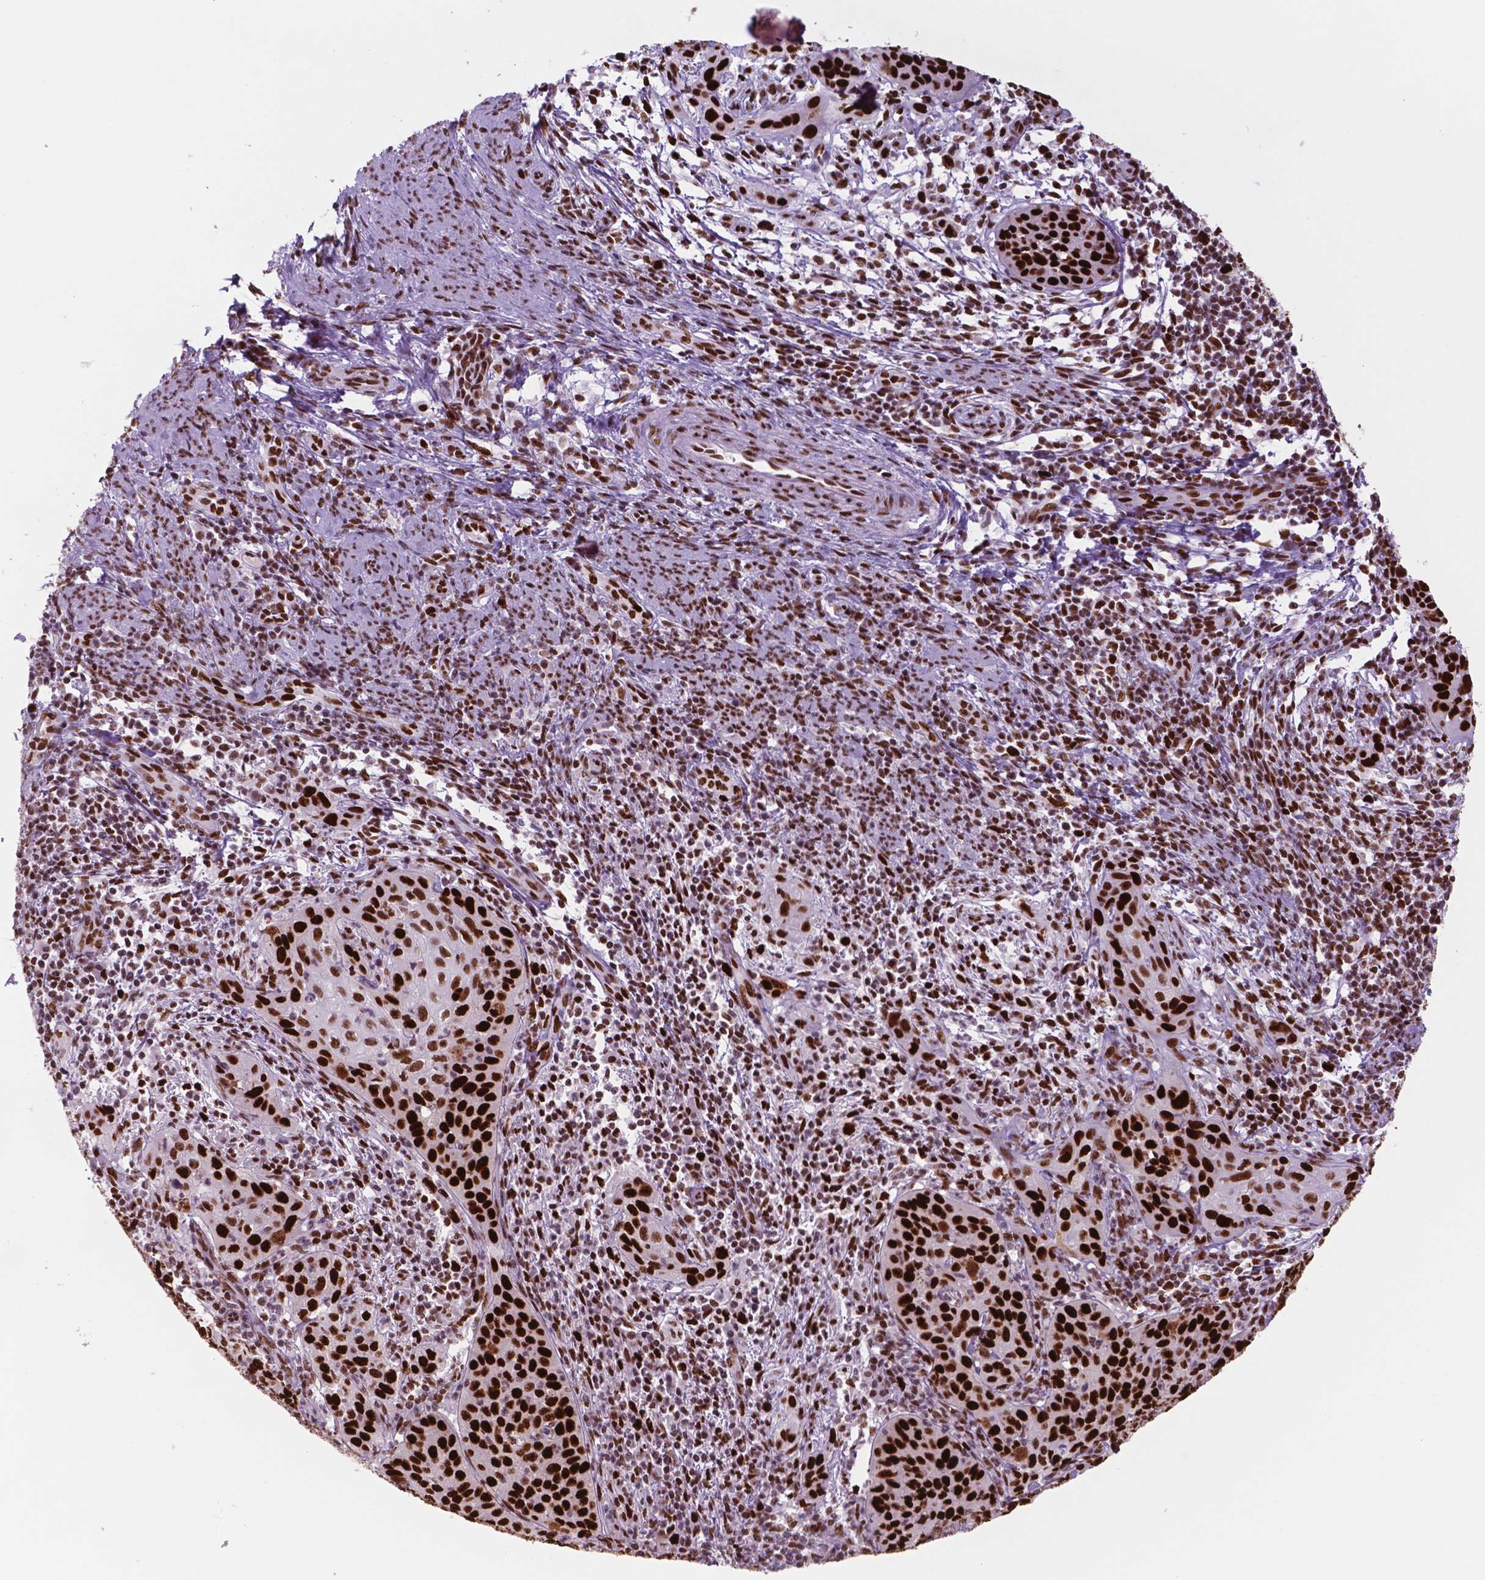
{"staining": {"intensity": "strong", "quantity": ">75%", "location": "nuclear"}, "tissue": "cervical cancer", "cell_type": "Tumor cells", "image_type": "cancer", "snomed": [{"axis": "morphology", "description": "Squamous cell carcinoma, NOS"}, {"axis": "topography", "description": "Cervix"}], "caption": "Protein staining of squamous cell carcinoma (cervical) tissue demonstrates strong nuclear expression in about >75% of tumor cells. (DAB (3,3'-diaminobenzidine) IHC, brown staining for protein, blue staining for nuclei).", "gene": "MSH6", "patient": {"sex": "female", "age": 30}}